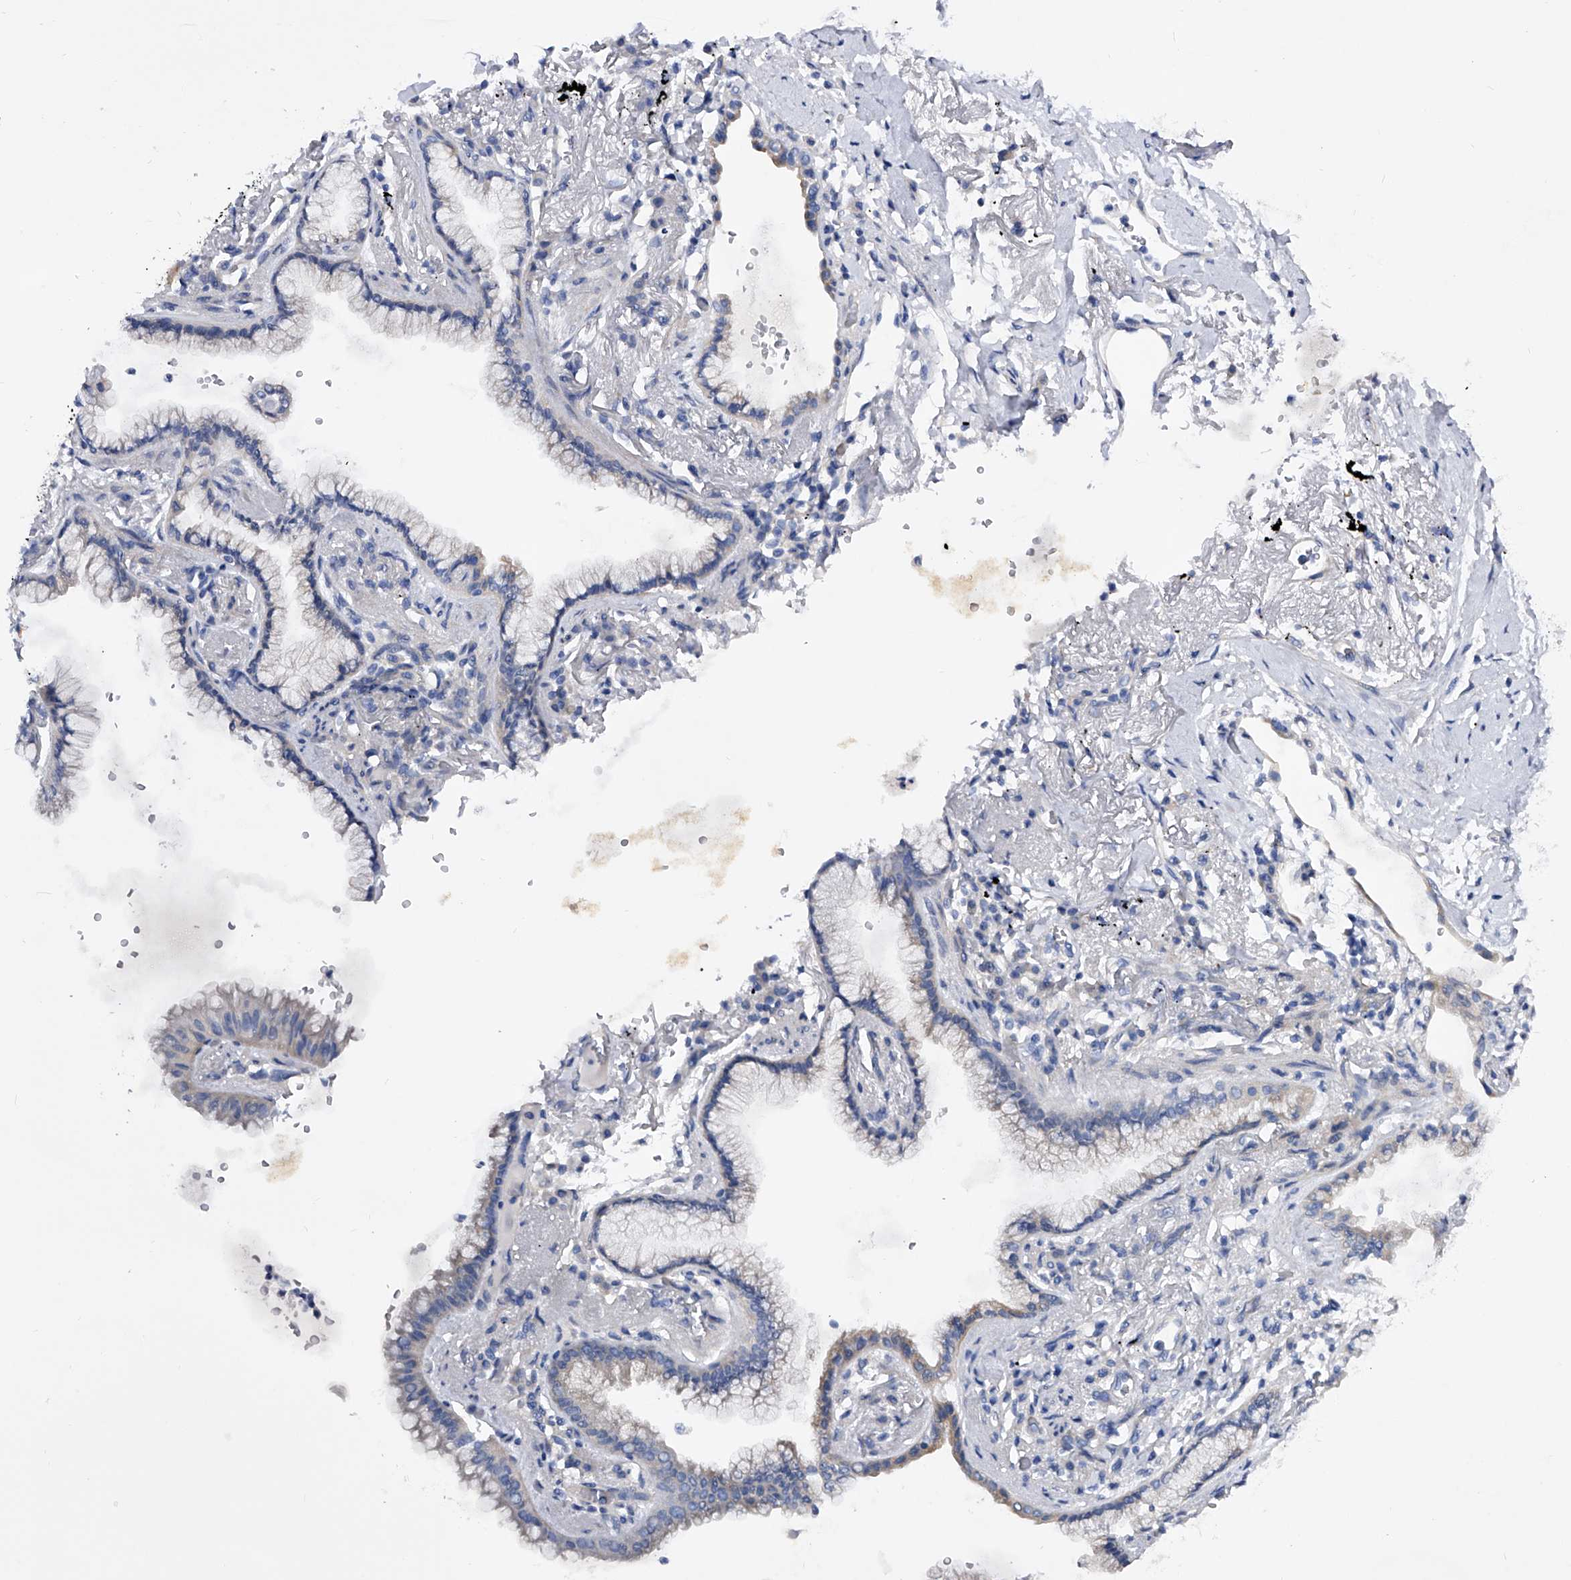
{"staining": {"intensity": "negative", "quantity": "none", "location": "none"}, "tissue": "lung cancer", "cell_type": "Tumor cells", "image_type": "cancer", "snomed": [{"axis": "morphology", "description": "Adenocarcinoma, NOS"}, {"axis": "topography", "description": "Lung"}], "caption": "Immunohistochemical staining of lung cancer exhibits no significant staining in tumor cells.", "gene": "PPP5C", "patient": {"sex": "female", "age": 70}}